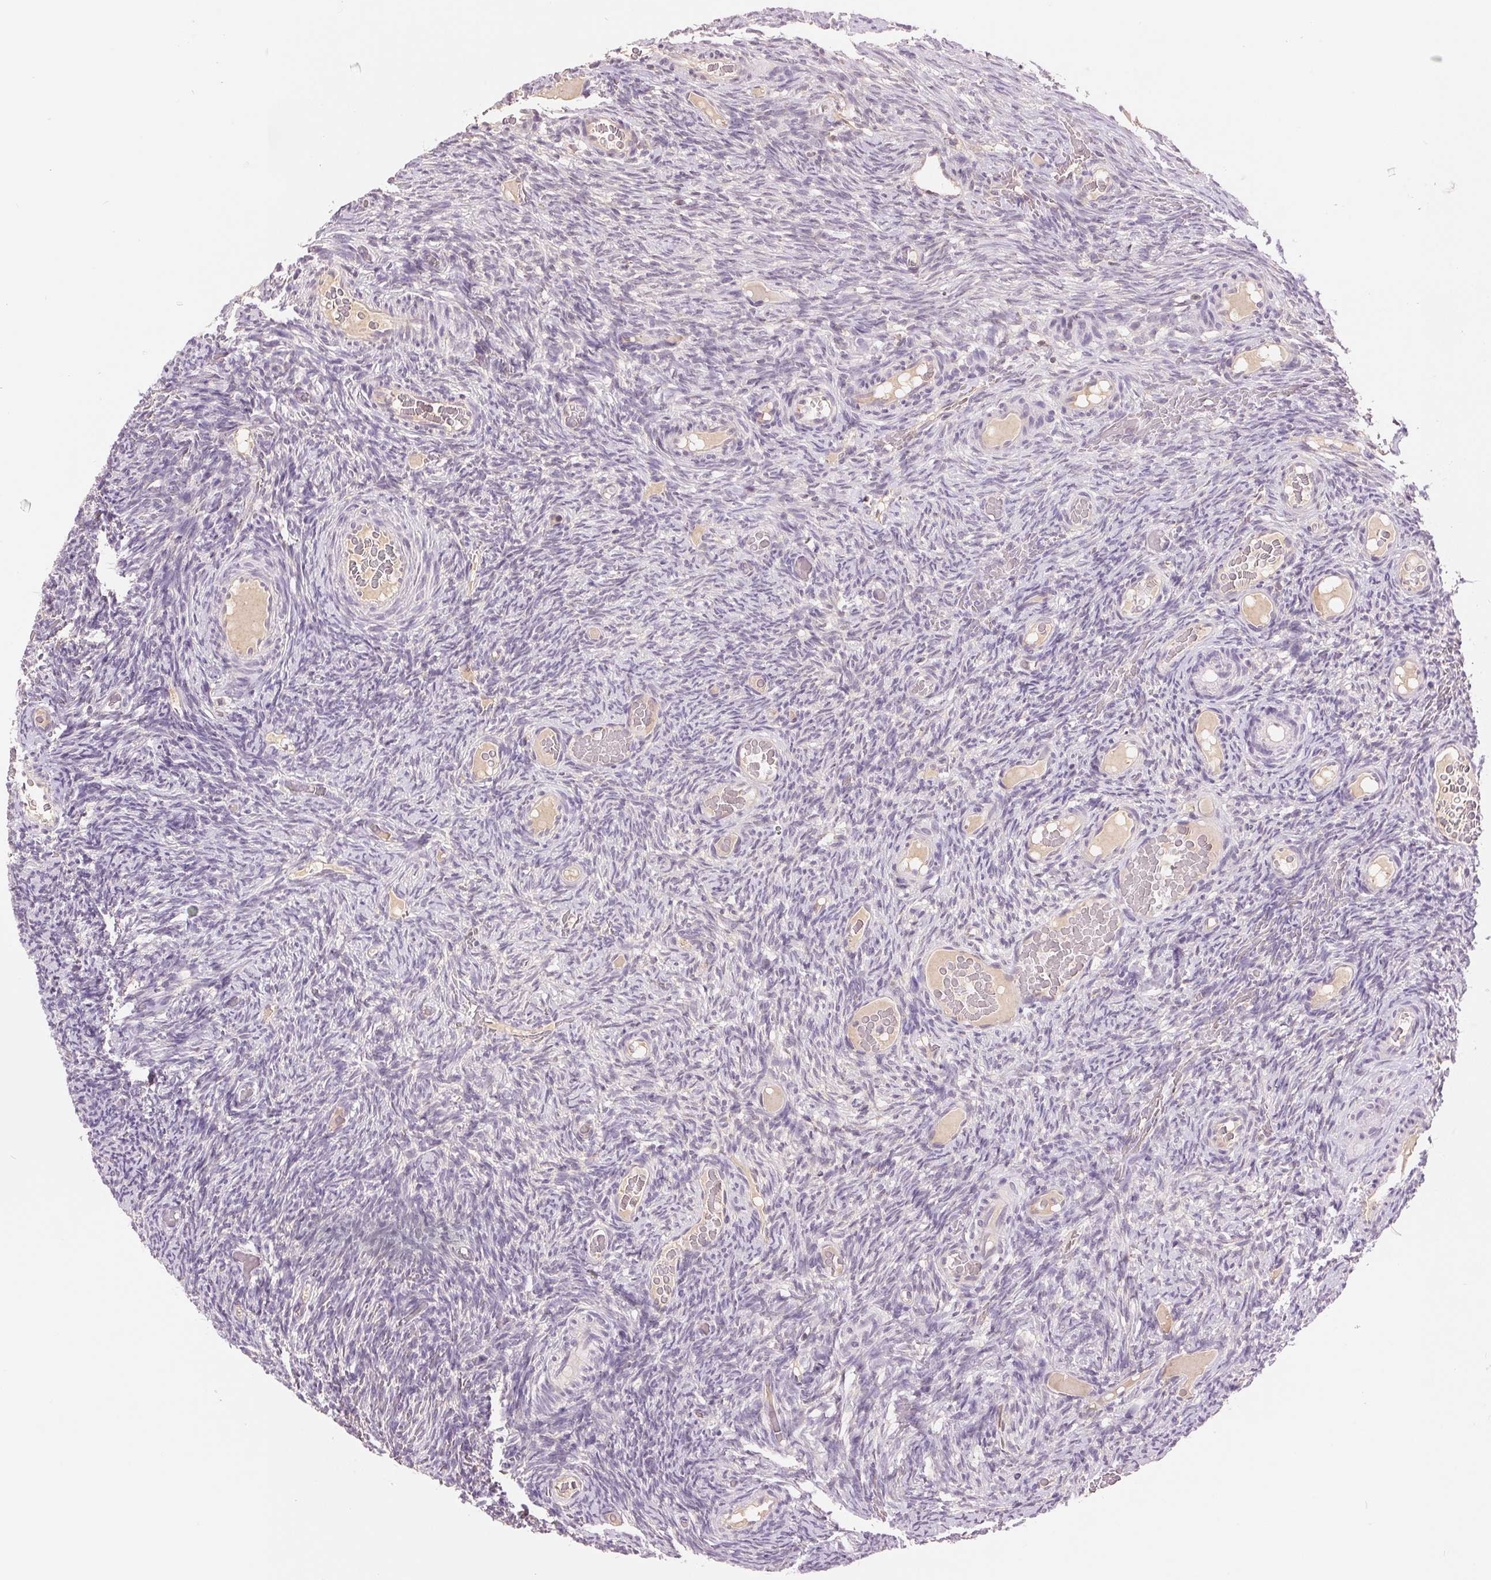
{"staining": {"intensity": "negative", "quantity": "none", "location": "none"}, "tissue": "ovary", "cell_type": "Follicle cells", "image_type": "normal", "snomed": [{"axis": "morphology", "description": "Normal tissue, NOS"}, {"axis": "topography", "description": "Ovary"}], "caption": "High magnification brightfield microscopy of normal ovary stained with DAB (brown) and counterstained with hematoxylin (blue): follicle cells show no significant expression.", "gene": "FXYD4", "patient": {"sex": "female", "age": 34}}